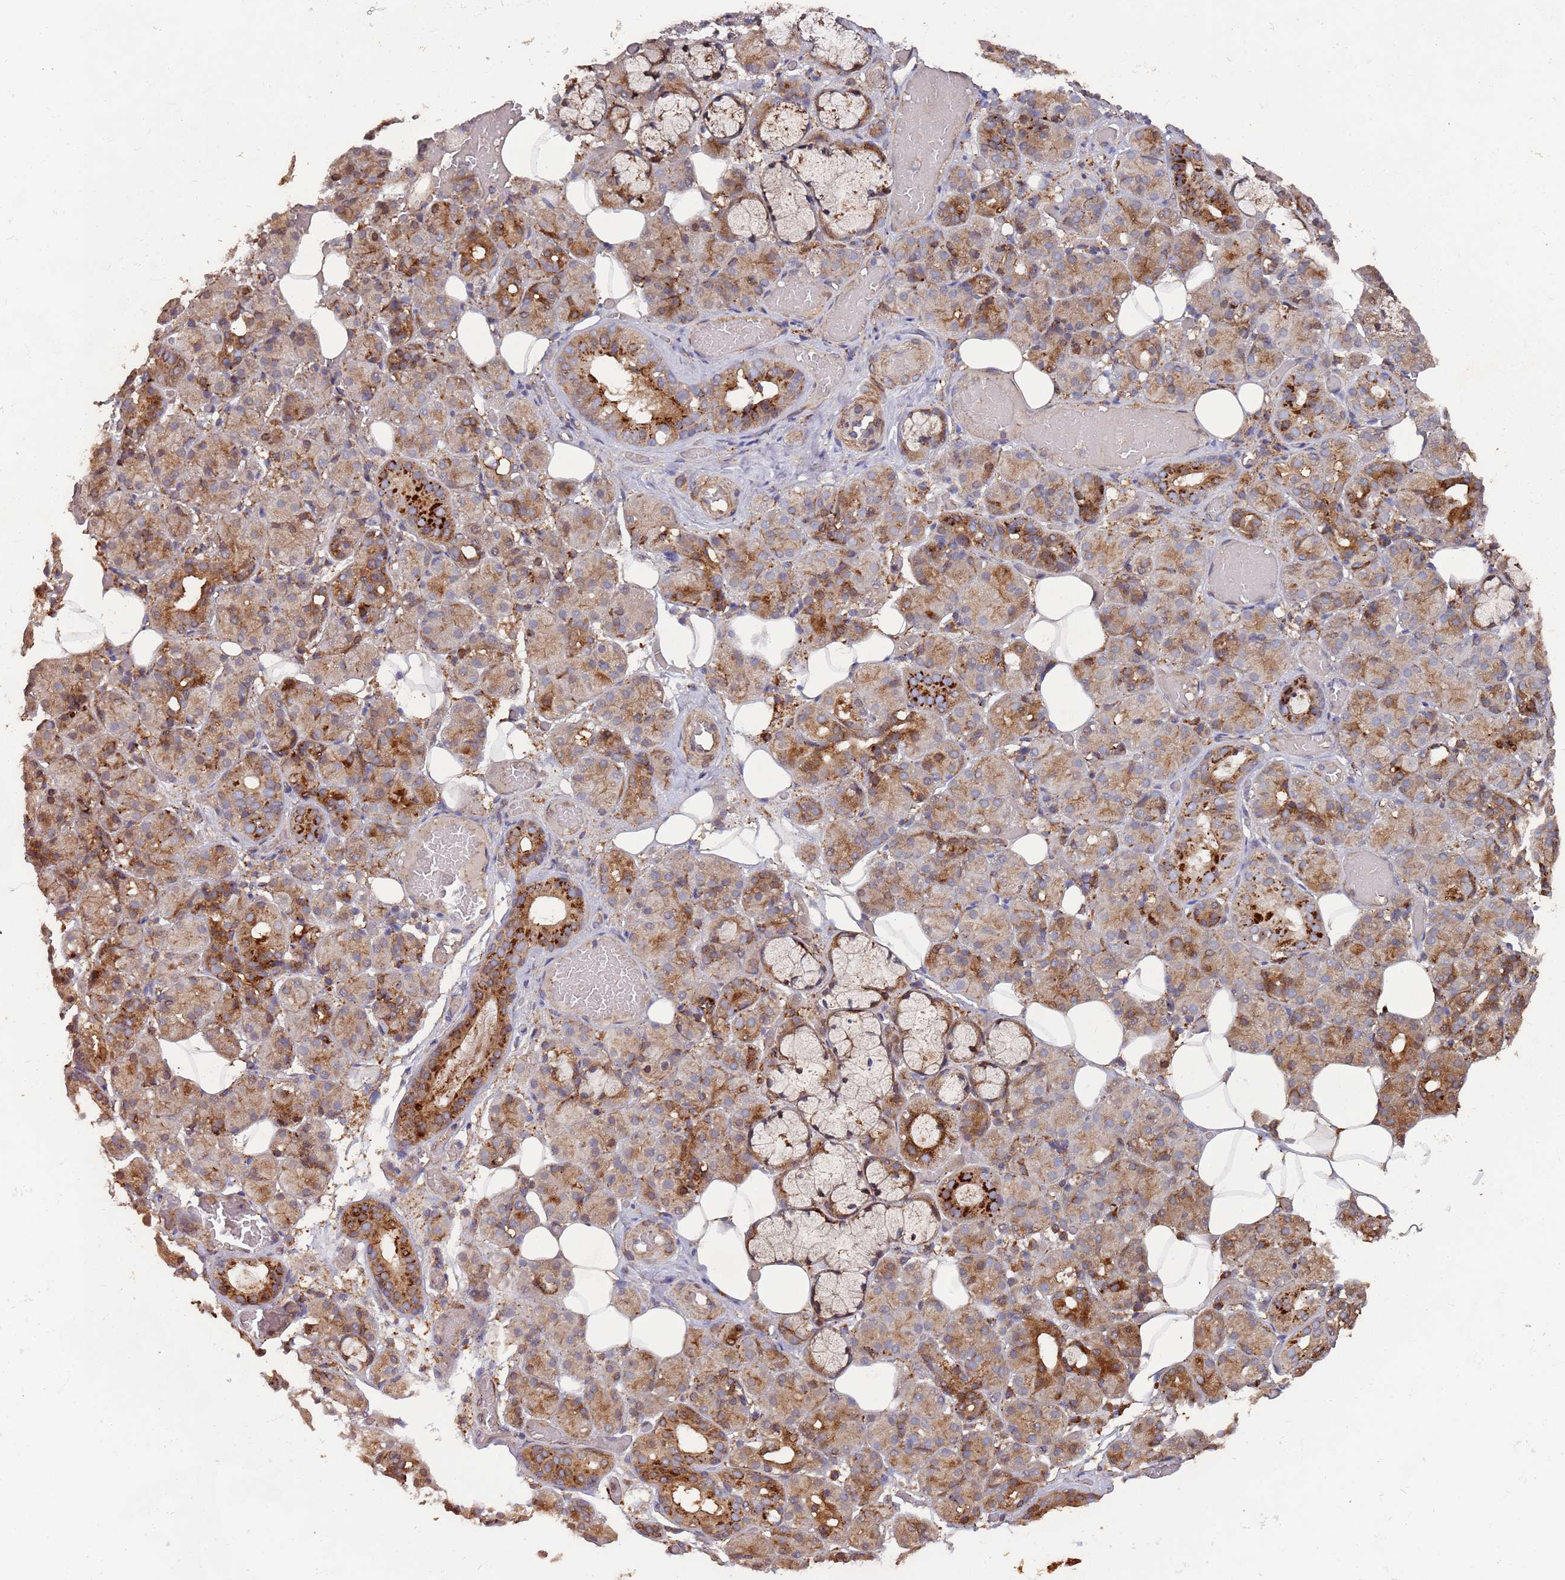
{"staining": {"intensity": "strong", "quantity": "25%-75%", "location": "cytoplasmic/membranous"}, "tissue": "salivary gland", "cell_type": "Glandular cells", "image_type": "normal", "snomed": [{"axis": "morphology", "description": "Normal tissue, NOS"}, {"axis": "topography", "description": "Salivary gland"}], "caption": "High-magnification brightfield microscopy of unremarkable salivary gland stained with DAB (brown) and counterstained with hematoxylin (blue). glandular cells exhibit strong cytoplasmic/membranous expression is seen in about25%-75% of cells.", "gene": "LACC1", "patient": {"sex": "male", "age": 63}}